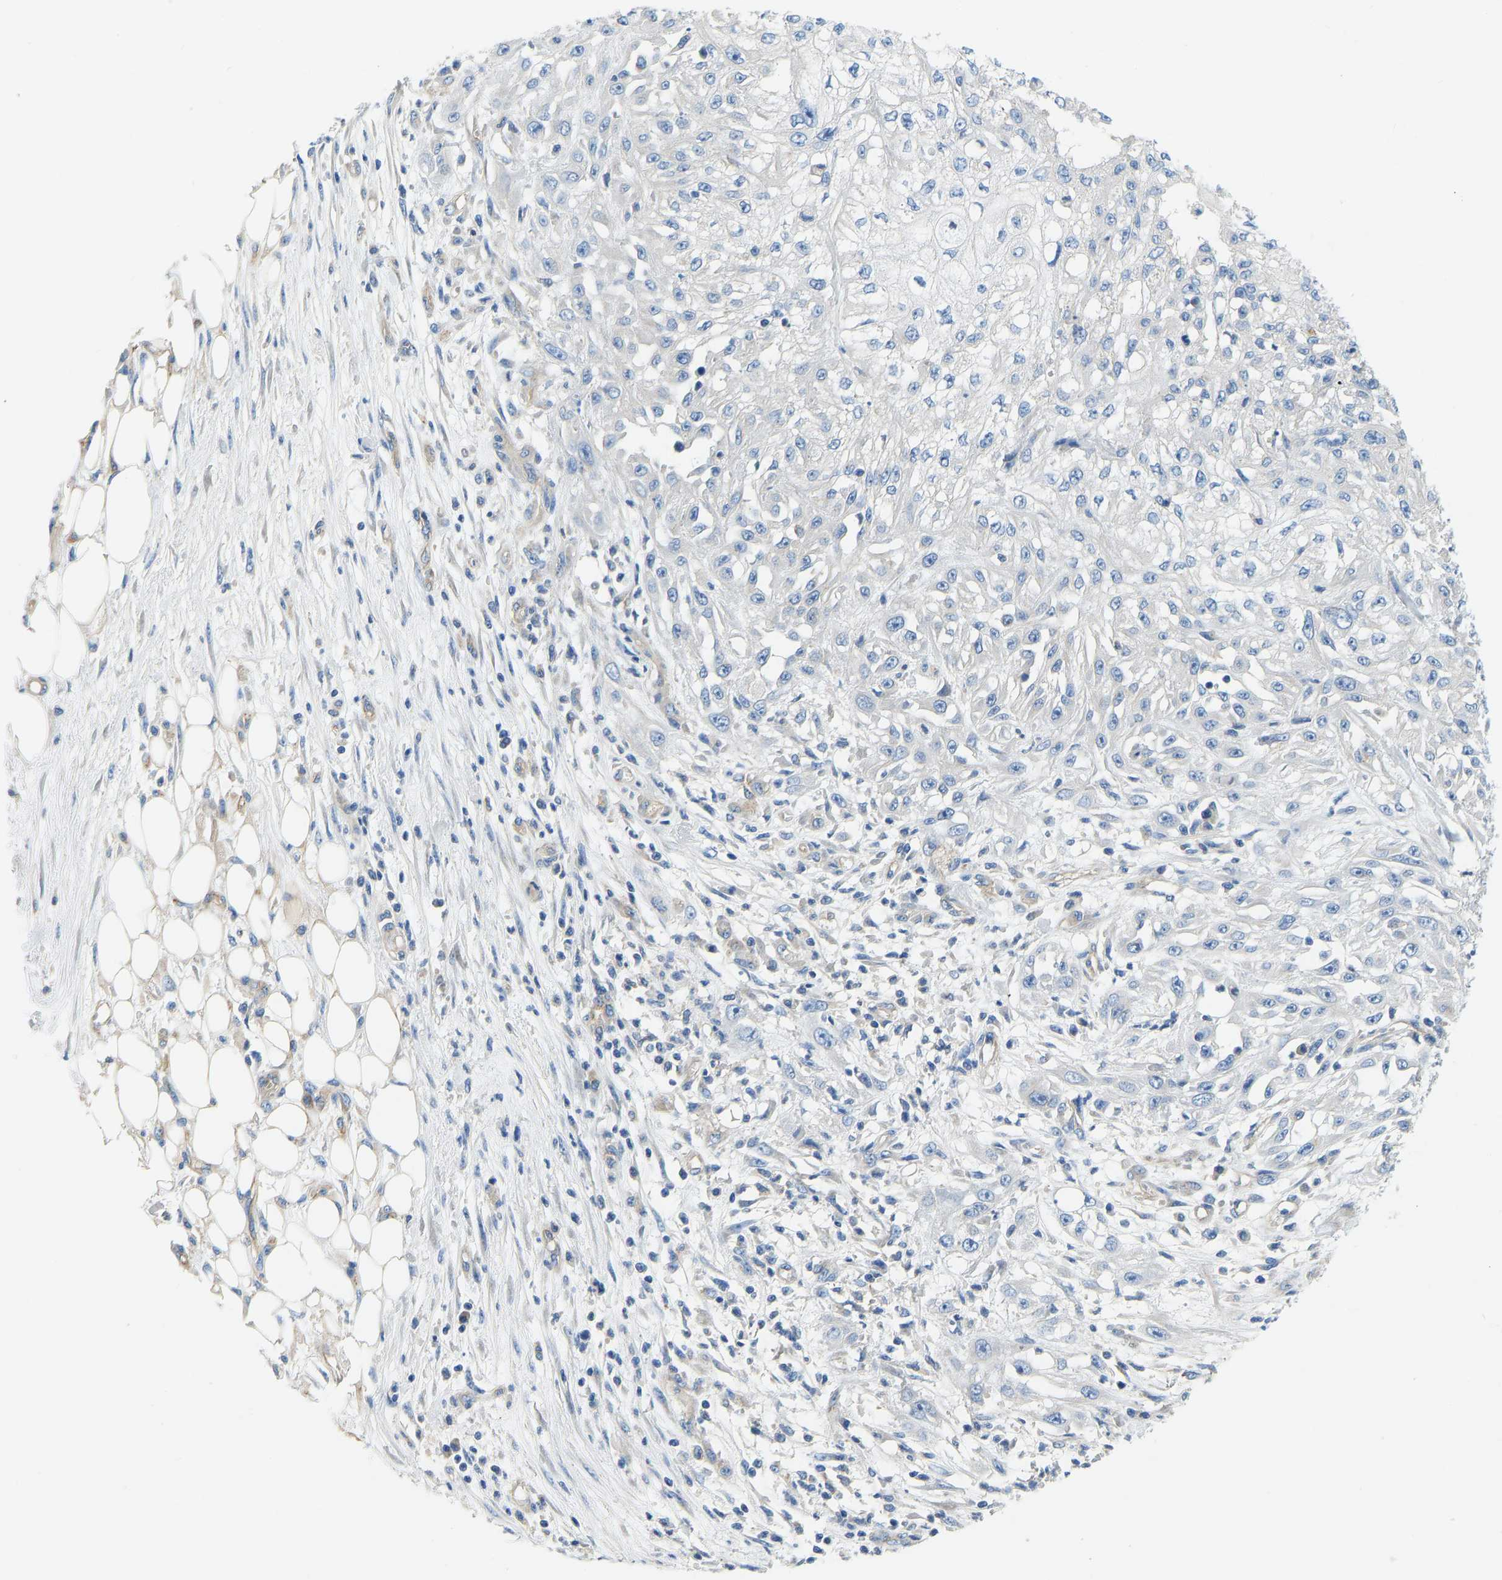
{"staining": {"intensity": "negative", "quantity": "none", "location": "none"}, "tissue": "skin cancer", "cell_type": "Tumor cells", "image_type": "cancer", "snomed": [{"axis": "morphology", "description": "Squamous cell carcinoma, NOS"}, {"axis": "morphology", "description": "Squamous cell carcinoma, metastatic, NOS"}, {"axis": "topography", "description": "Skin"}, {"axis": "topography", "description": "Lymph node"}], "caption": "IHC micrograph of neoplastic tissue: human skin cancer (metastatic squamous cell carcinoma) stained with DAB shows no significant protein expression in tumor cells.", "gene": "CHAD", "patient": {"sex": "male", "age": 75}}